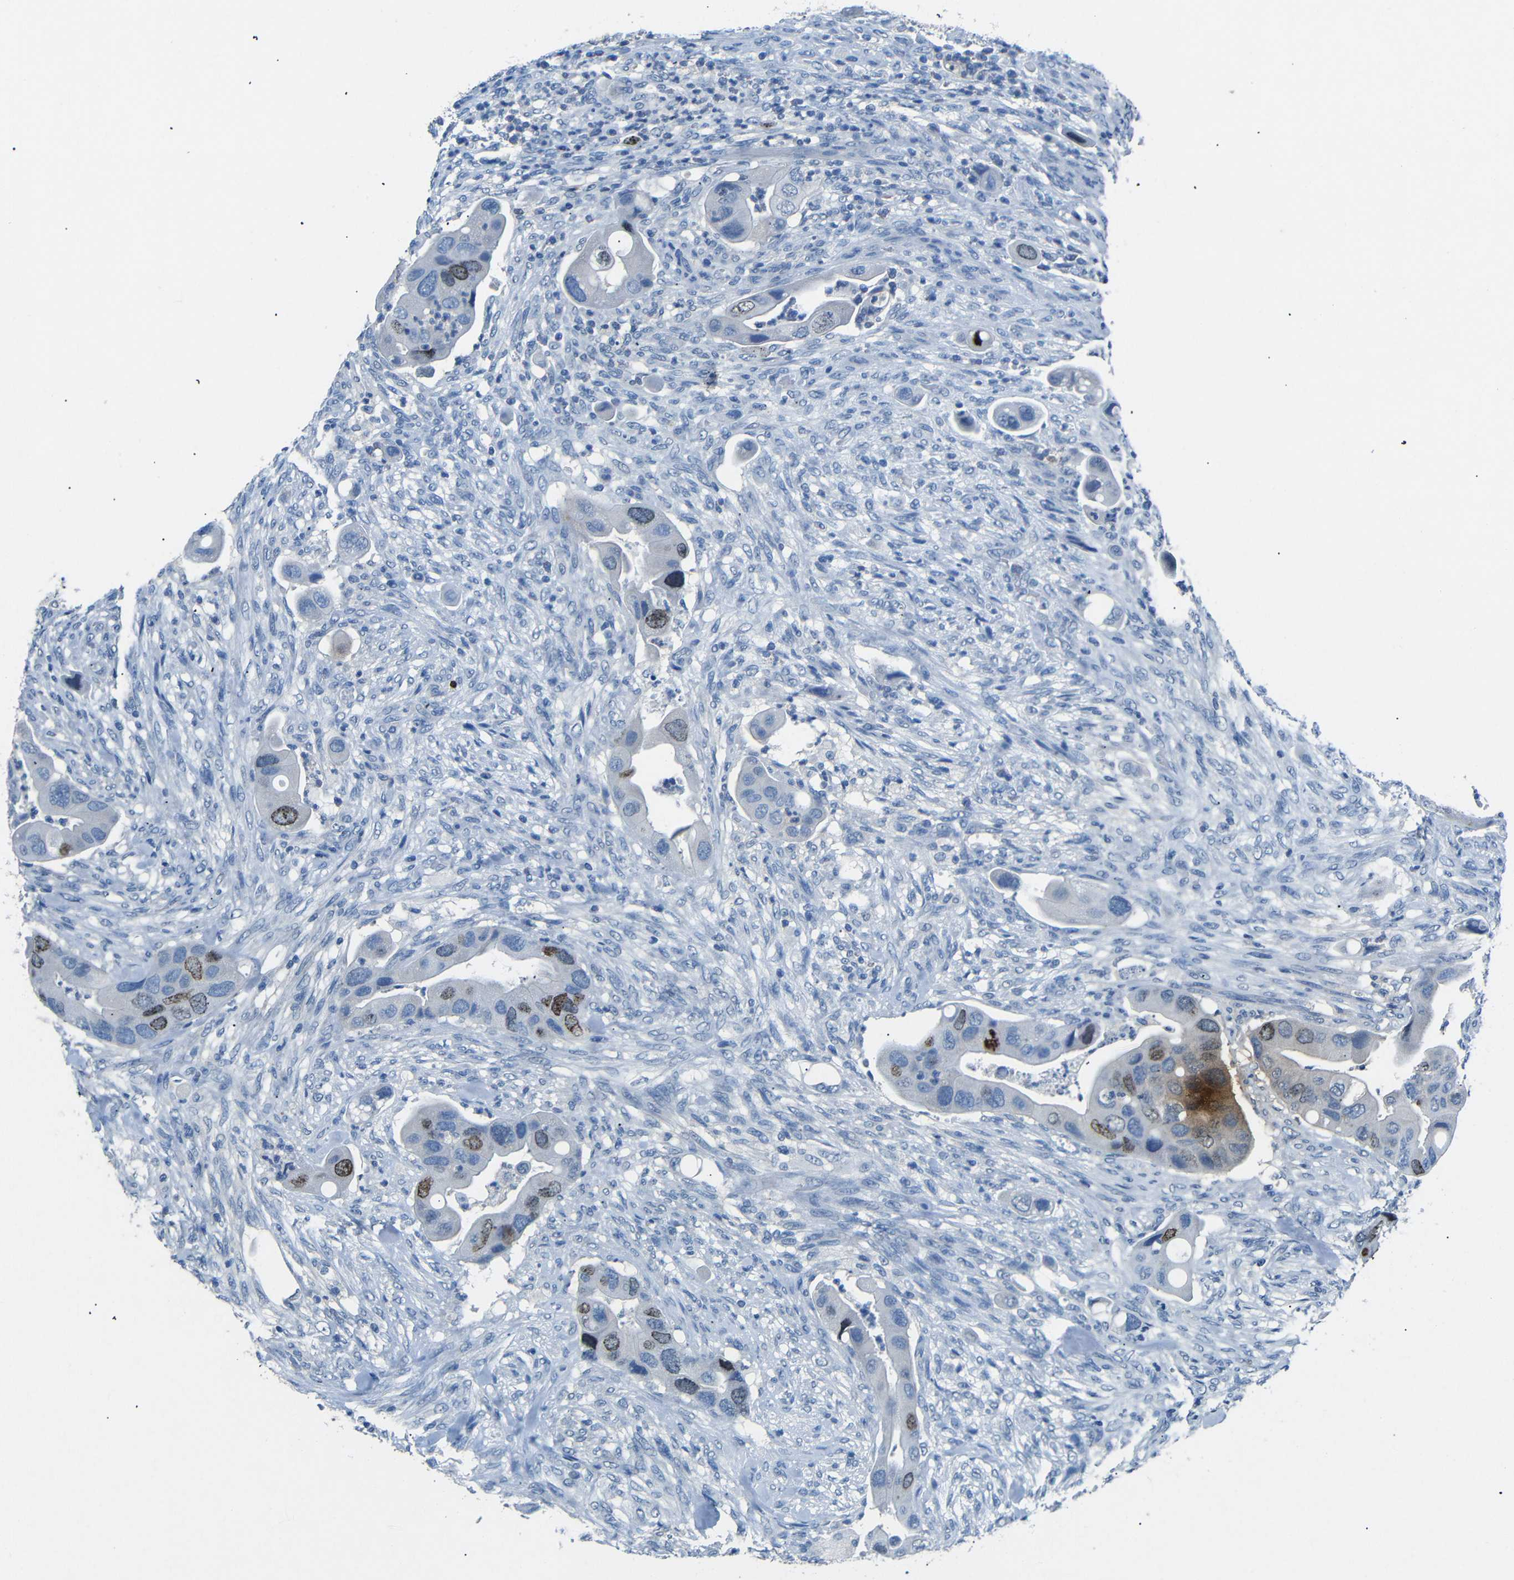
{"staining": {"intensity": "moderate", "quantity": "25%-75%", "location": "nuclear"}, "tissue": "colorectal cancer", "cell_type": "Tumor cells", "image_type": "cancer", "snomed": [{"axis": "morphology", "description": "Adenocarcinoma, NOS"}, {"axis": "topography", "description": "Rectum"}], "caption": "Immunohistochemical staining of human colorectal adenocarcinoma displays moderate nuclear protein staining in about 25%-75% of tumor cells.", "gene": "INCENP", "patient": {"sex": "female", "age": 57}}